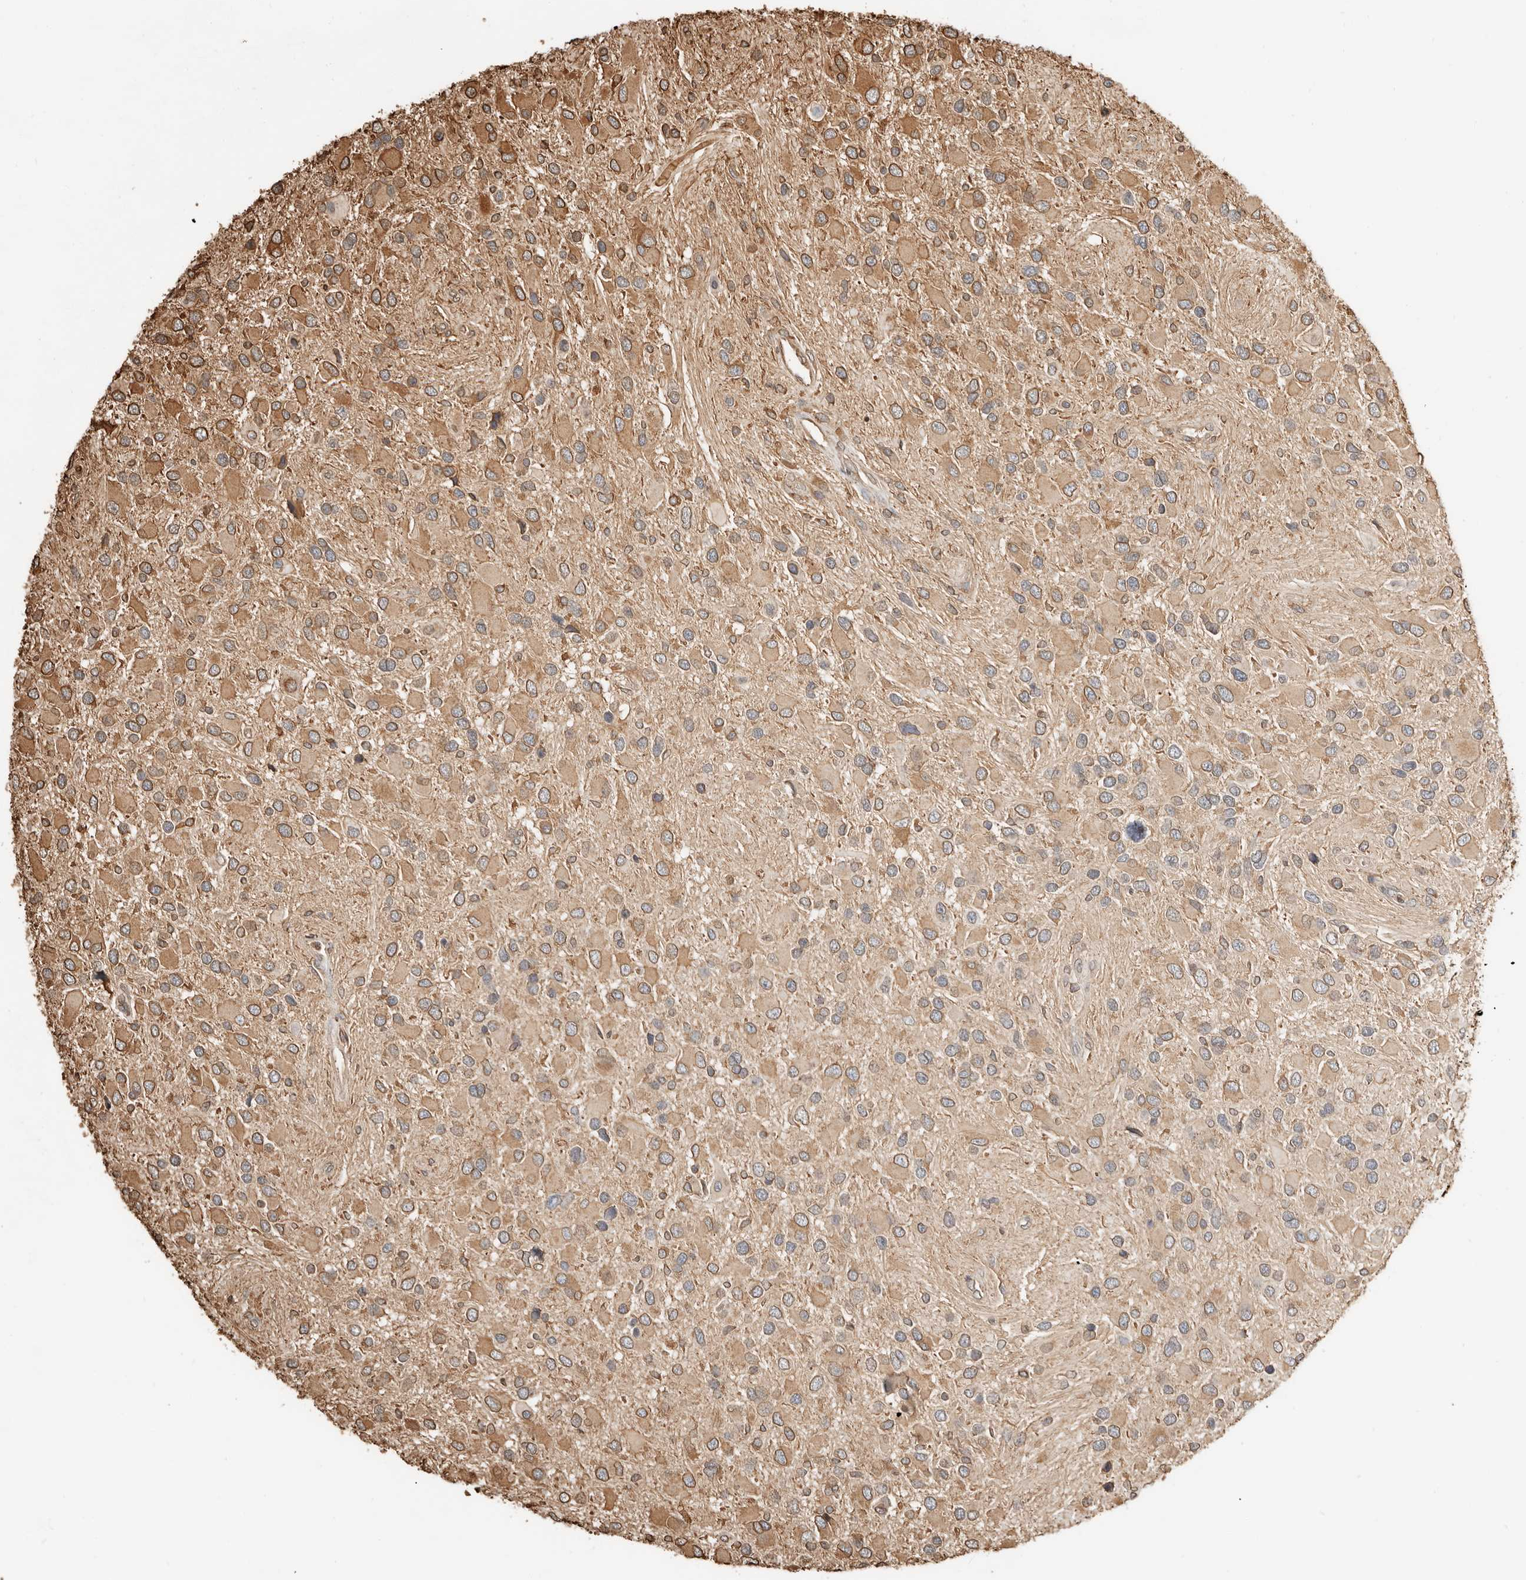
{"staining": {"intensity": "moderate", "quantity": ">75%", "location": "cytoplasmic/membranous,nuclear"}, "tissue": "glioma", "cell_type": "Tumor cells", "image_type": "cancer", "snomed": [{"axis": "morphology", "description": "Glioma, malignant, High grade"}, {"axis": "topography", "description": "Brain"}], "caption": "The image demonstrates immunohistochemical staining of glioma. There is moderate cytoplasmic/membranous and nuclear staining is present in approximately >75% of tumor cells.", "gene": "ARHGEF10L", "patient": {"sex": "male", "age": 53}}